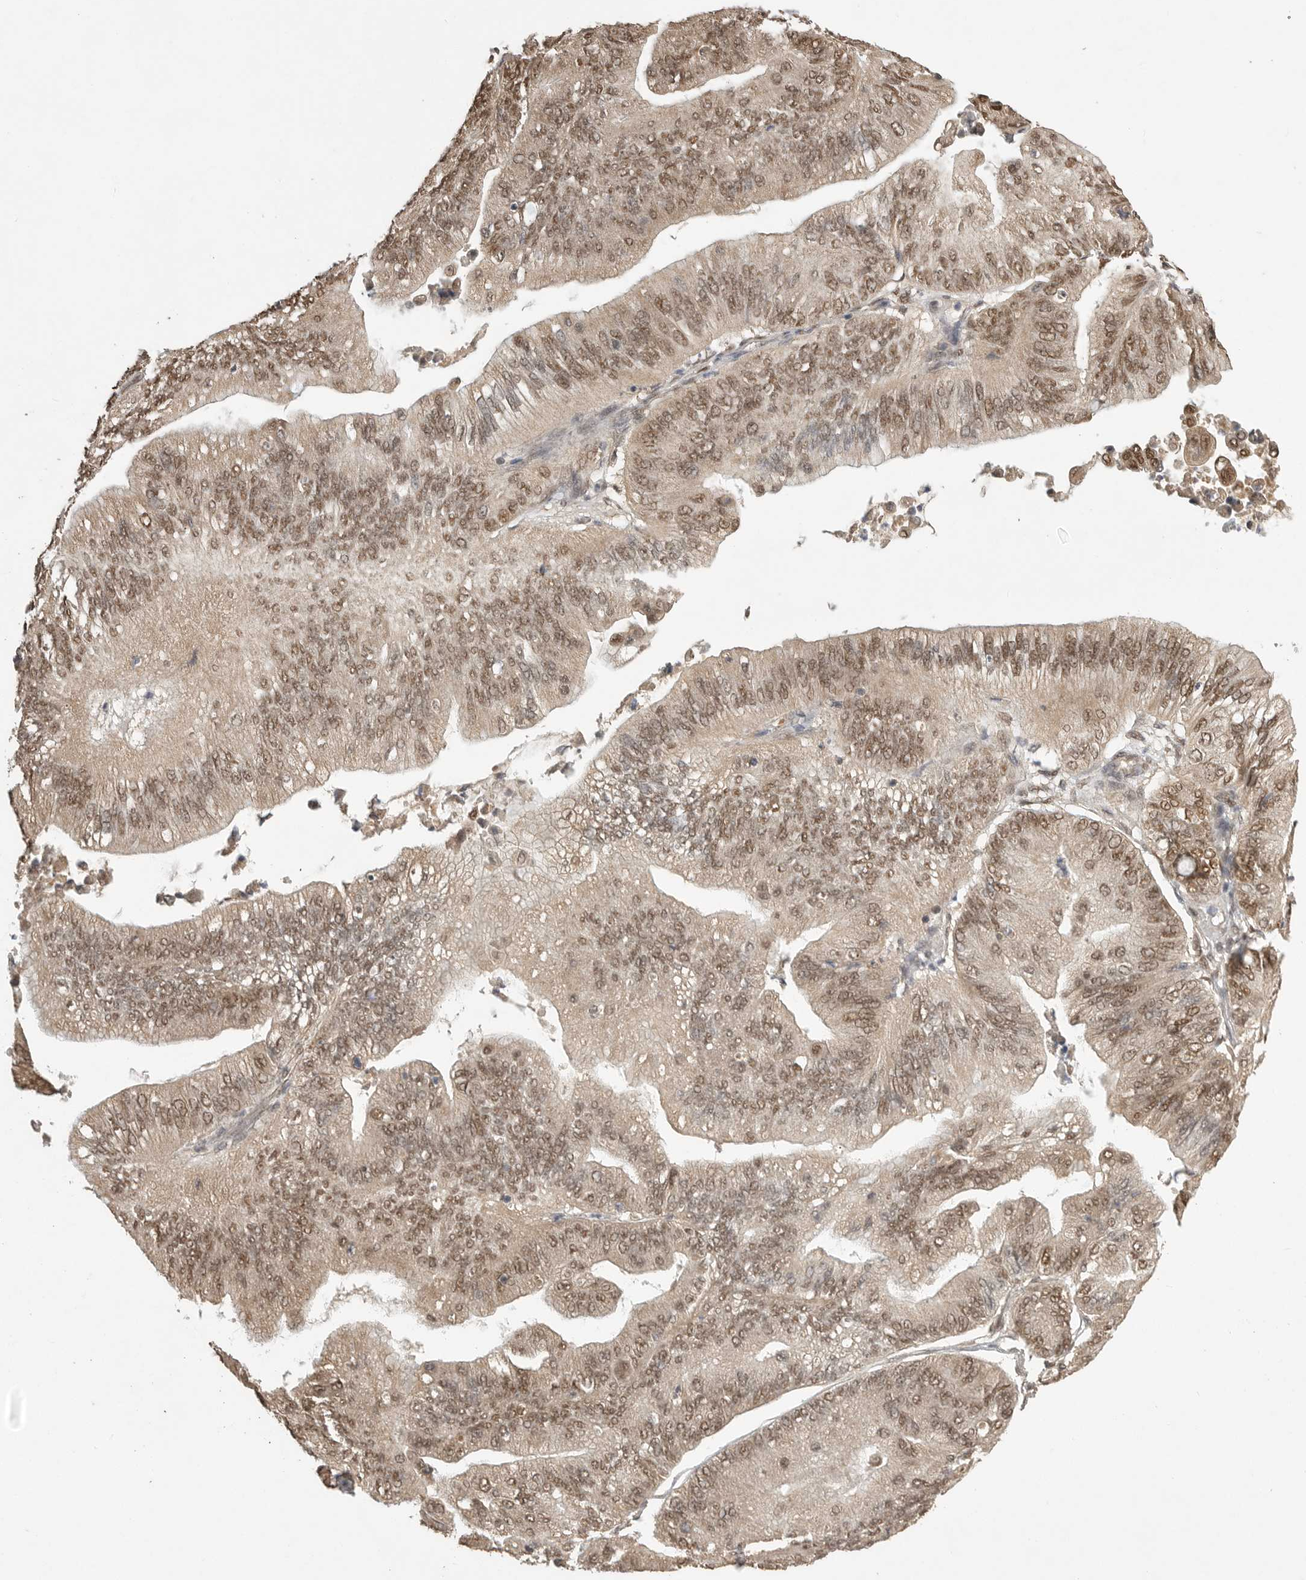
{"staining": {"intensity": "moderate", "quantity": ">75%", "location": "cytoplasmic/membranous,nuclear"}, "tissue": "ovarian cancer", "cell_type": "Tumor cells", "image_type": "cancer", "snomed": [{"axis": "morphology", "description": "Cystadenocarcinoma, mucinous, NOS"}, {"axis": "topography", "description": "Ovary"}], "caption": "Ovarian cancer (mucinous cystadenocarcinoma) stained with a protein marker displays moderate staining in tumor cells.", "gene": "DFFA", "patient": {"sex": "female", "age": 61}}